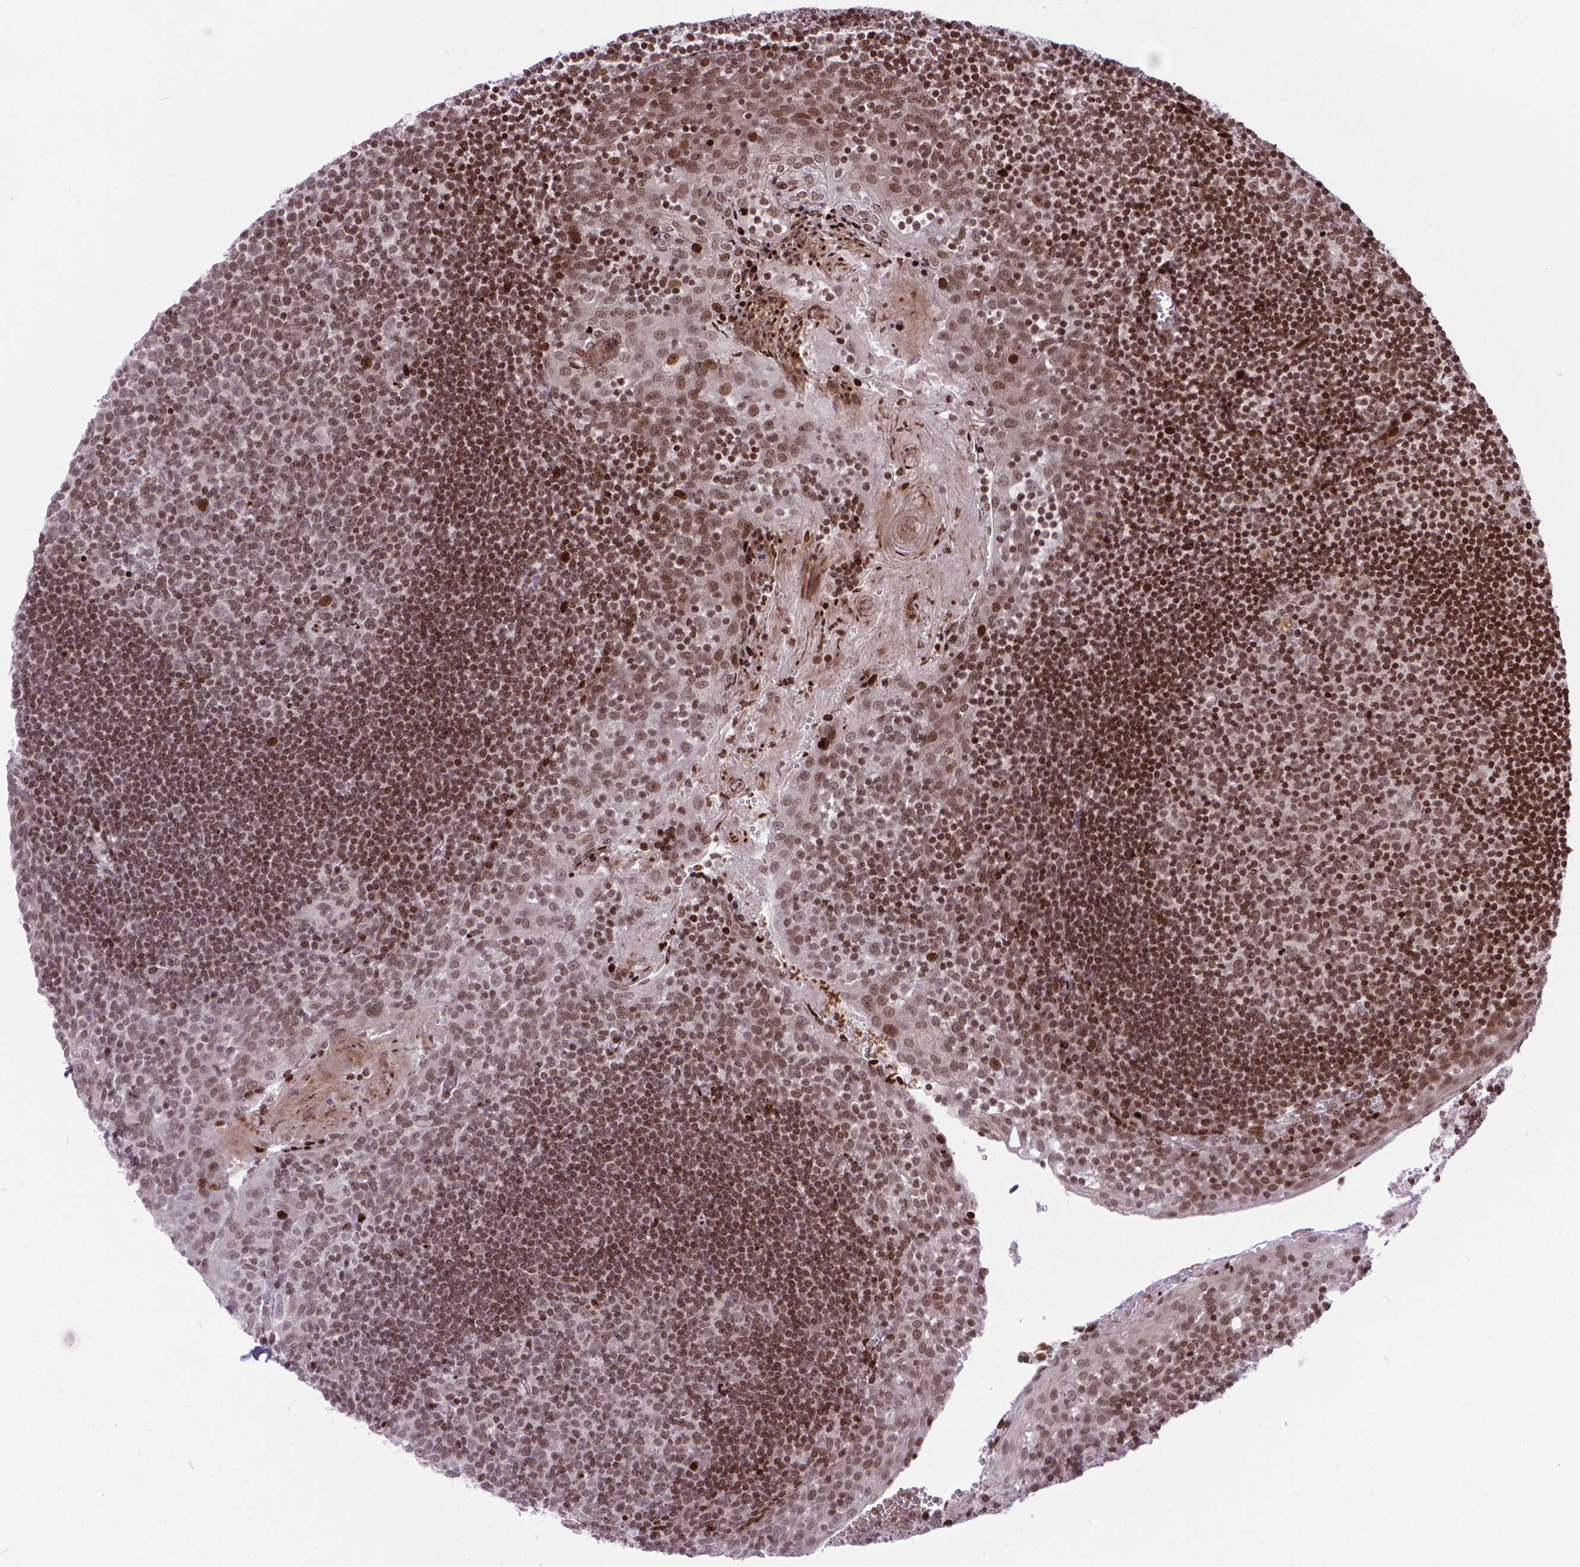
{"staining": {"intensity": "moderate", "quantity": ">75%", "location": "nuclear"}, "tissue": "lymph node", "cell_type": "Germinal center cells", "image_type": "normal", "snomed": [{"axis": "morphology", "description": "Normal tissue, NOS"}, {"axis": "topography", "description": "Lymph node"}], "caption": "The histopathology image exhibits a brown stain indicating the presence of a protein in the nuclear of germinal center cells in lymph node.", "gene": "AMER1", "patient": {"sex": "female", "age": 21}}